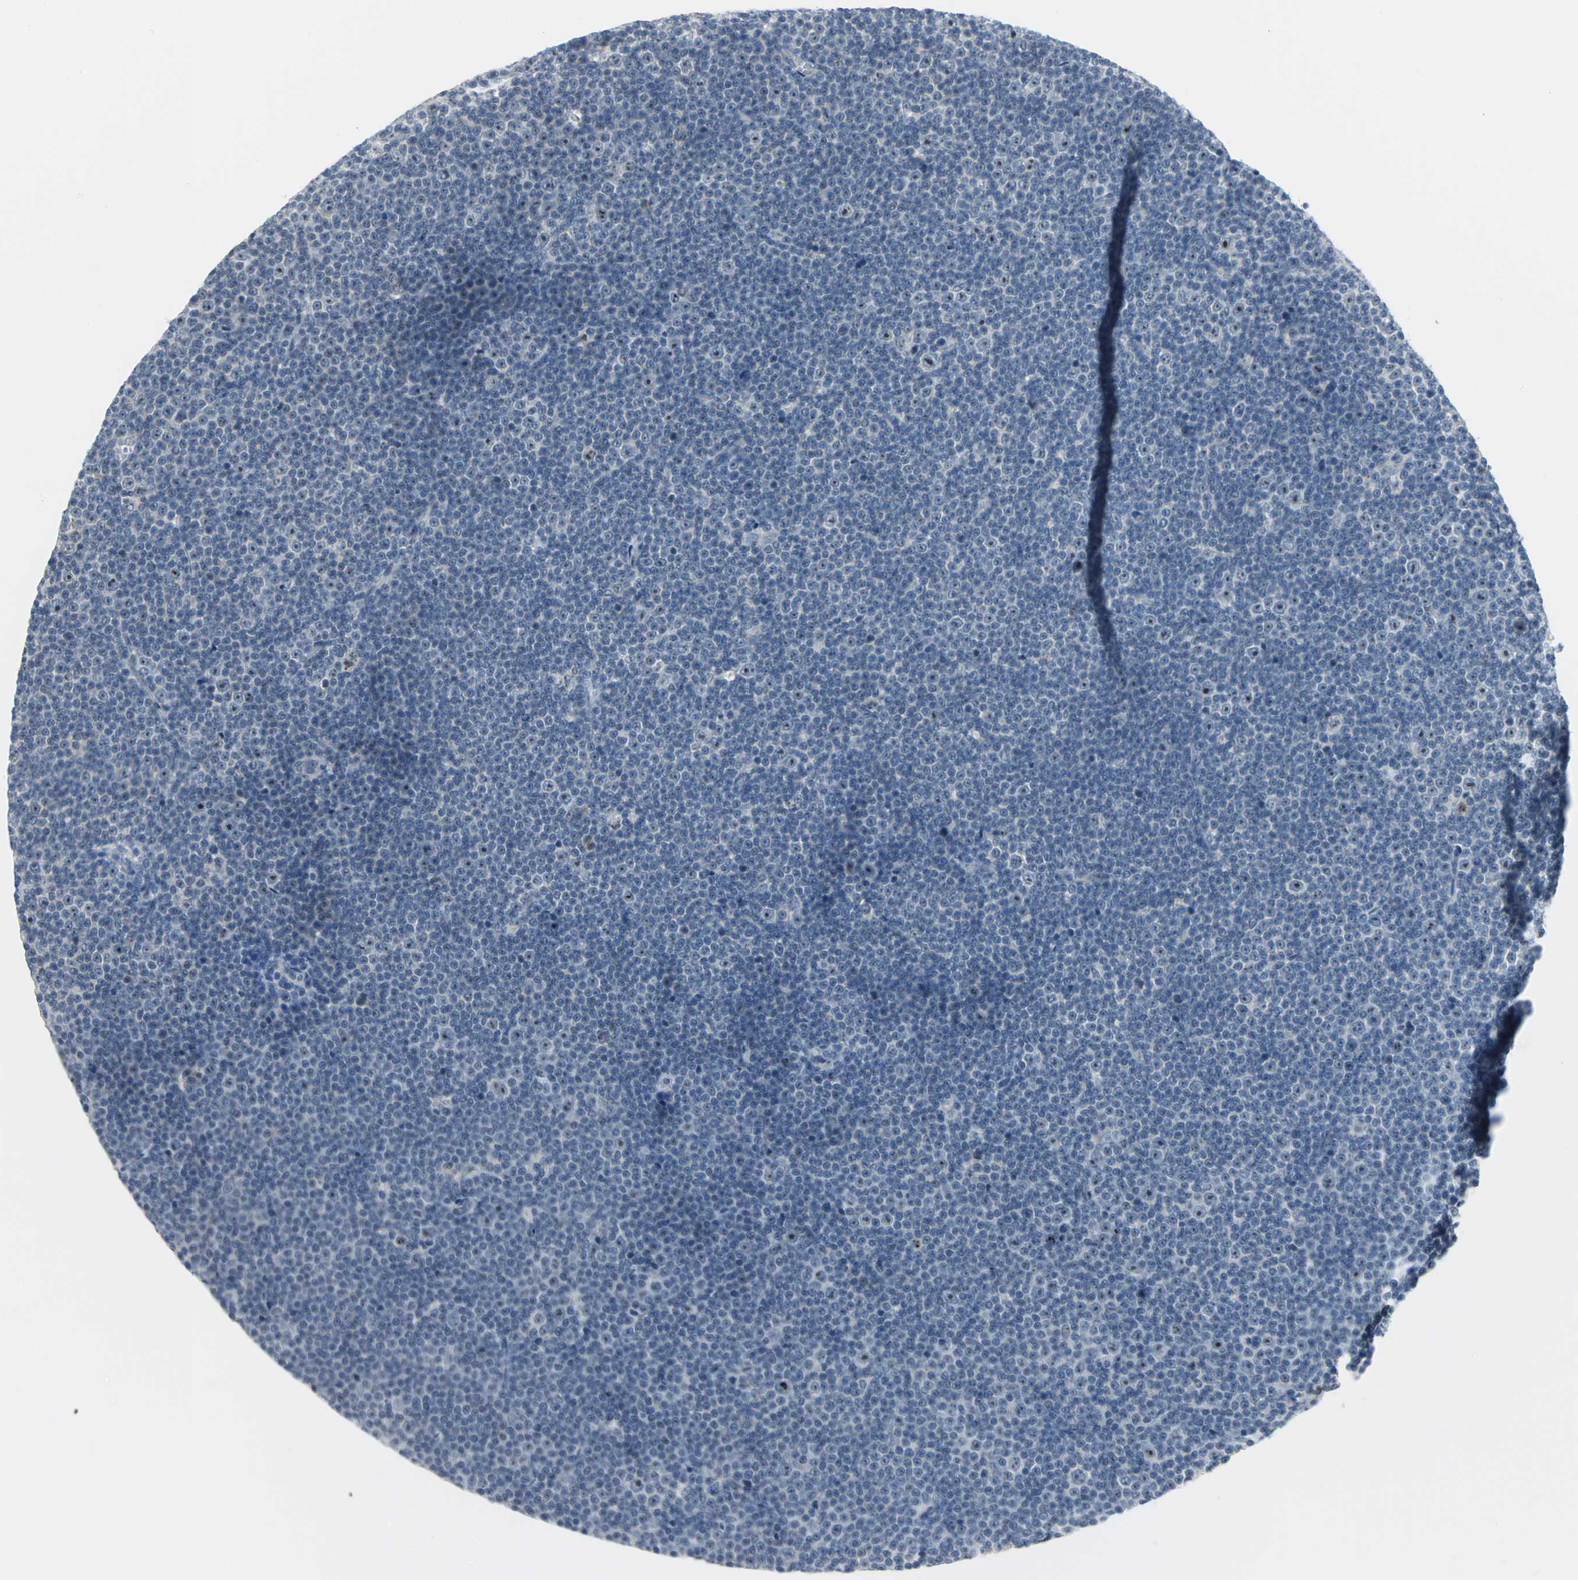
{"staining": {"intensity": "strong", "quantity": "25%-75%", "location": "nuclear"}, "tissue": "lymphoma", "cell_type": "Tumor cells", "image_type": "cancer", "snomed": [{"axis": "morphology", "description": "Malignant lymphoma, non-Hodgkin's type, Low grade"}, {"axis": "topography", "description": "Lymph node"}], "caption": "A brown stain labels strong nuclear staining of a protein in human low-grade malignant lymphoma, non-Hodgkin's type tumor cells.", "gene": "MYBBP1A", "patient": {"sex": "female", "age": 67}}